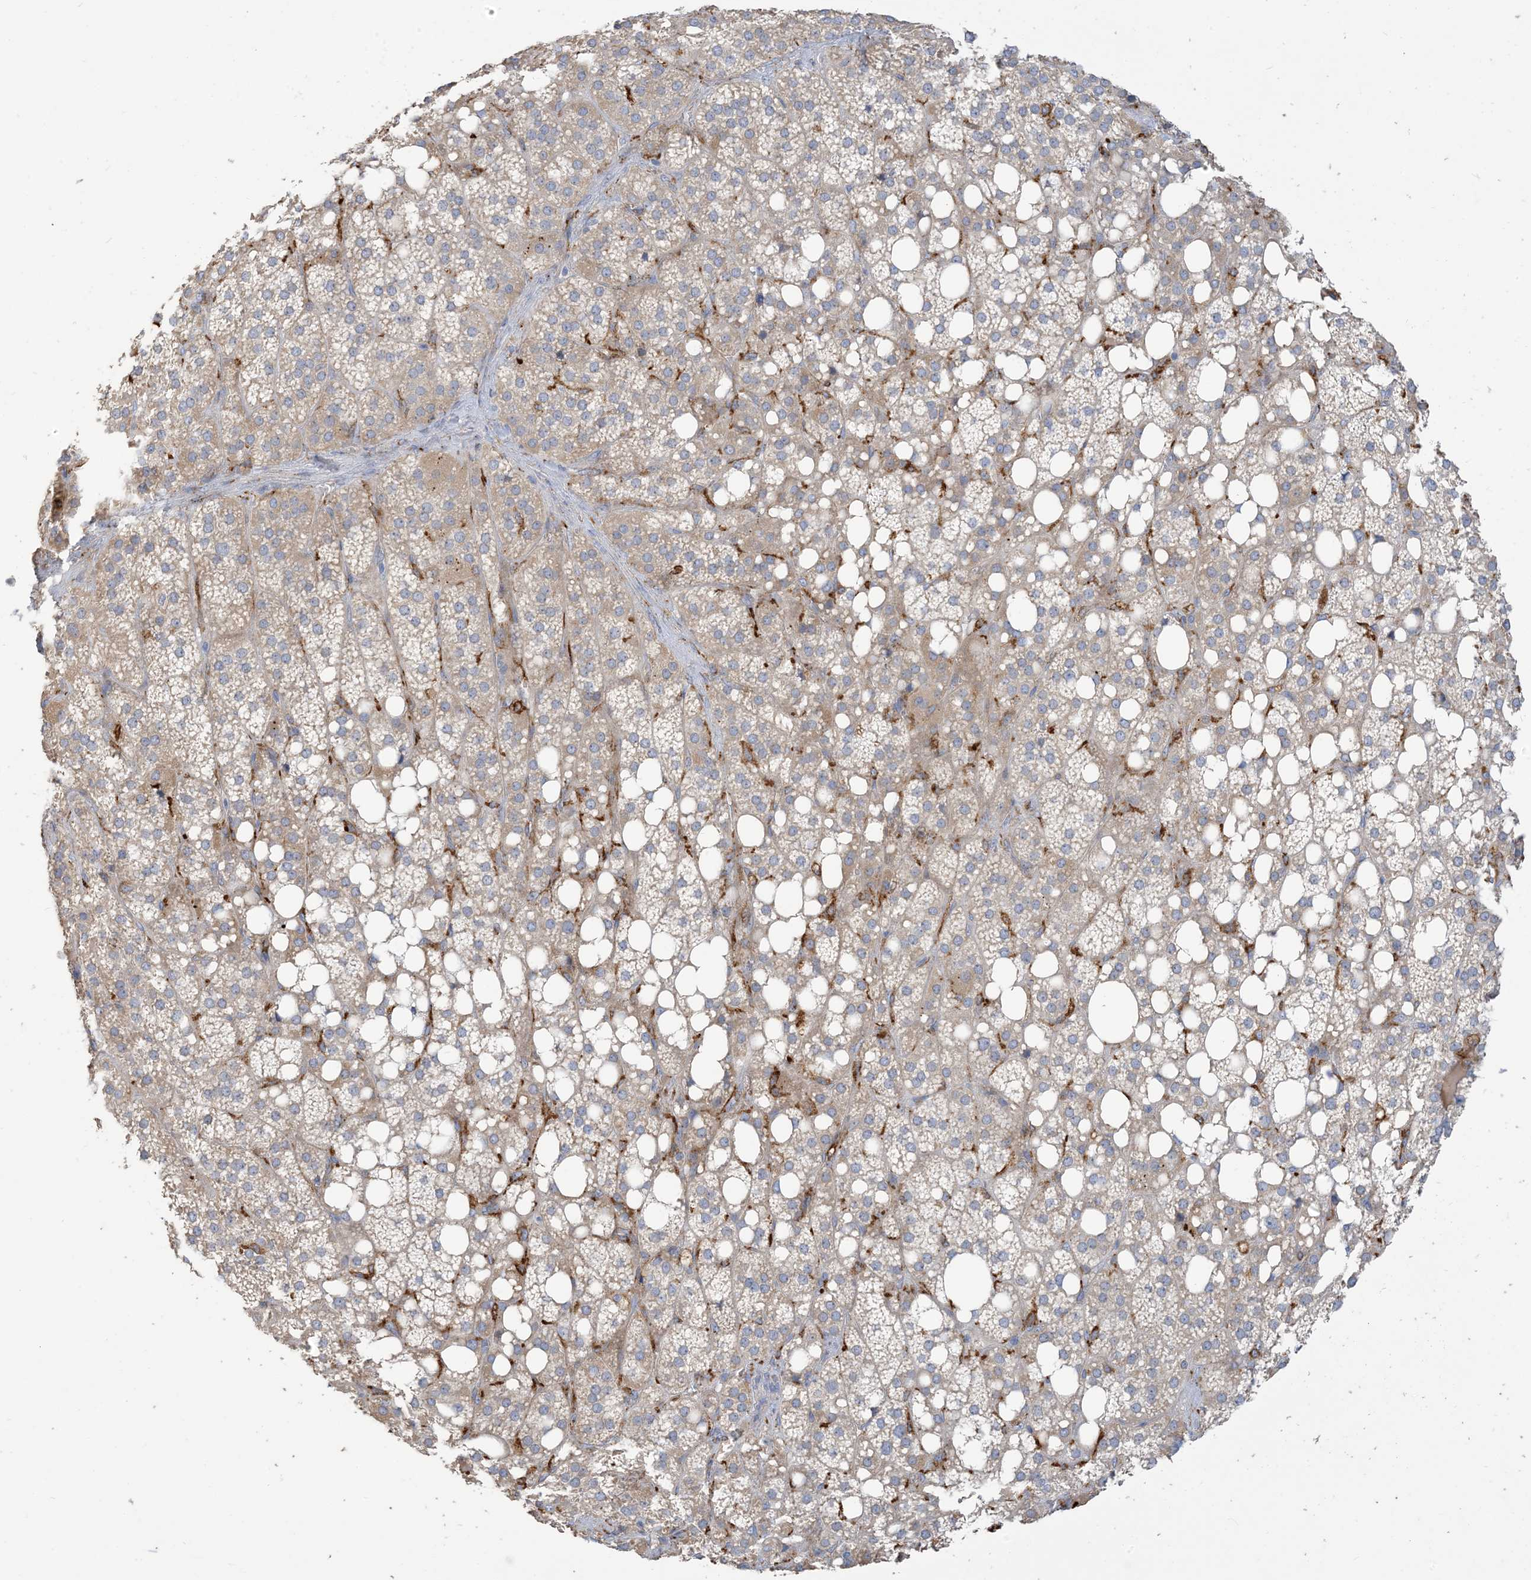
{"staining": {"intensity": "moderate", "quantity": "<25%", "location": "cytoplasmic/membranous"}, "tissue": "adrenal gland", "cell_type": "Glandular cells", "image_type": "normal", "snomed": [{"axis": "morphology", "description": "Normal tissue, NOS"}, {"axis": "topography", "description": "Adrenal gland"}], "caption": "Immunohistochemical staining of unremarkable human adrenal gland exhibits moderate cytoplasmic/membranous protein staining in approximately <25% of glandular cells. The protein is stained brown, and the nuclei are stained in blue (DAB (3,3'-diaminobenzidine) IHC with brightfield microscopy, high magnification).", "gene": "PEAR1", "patient": {"sex": "female", "age": 59}}